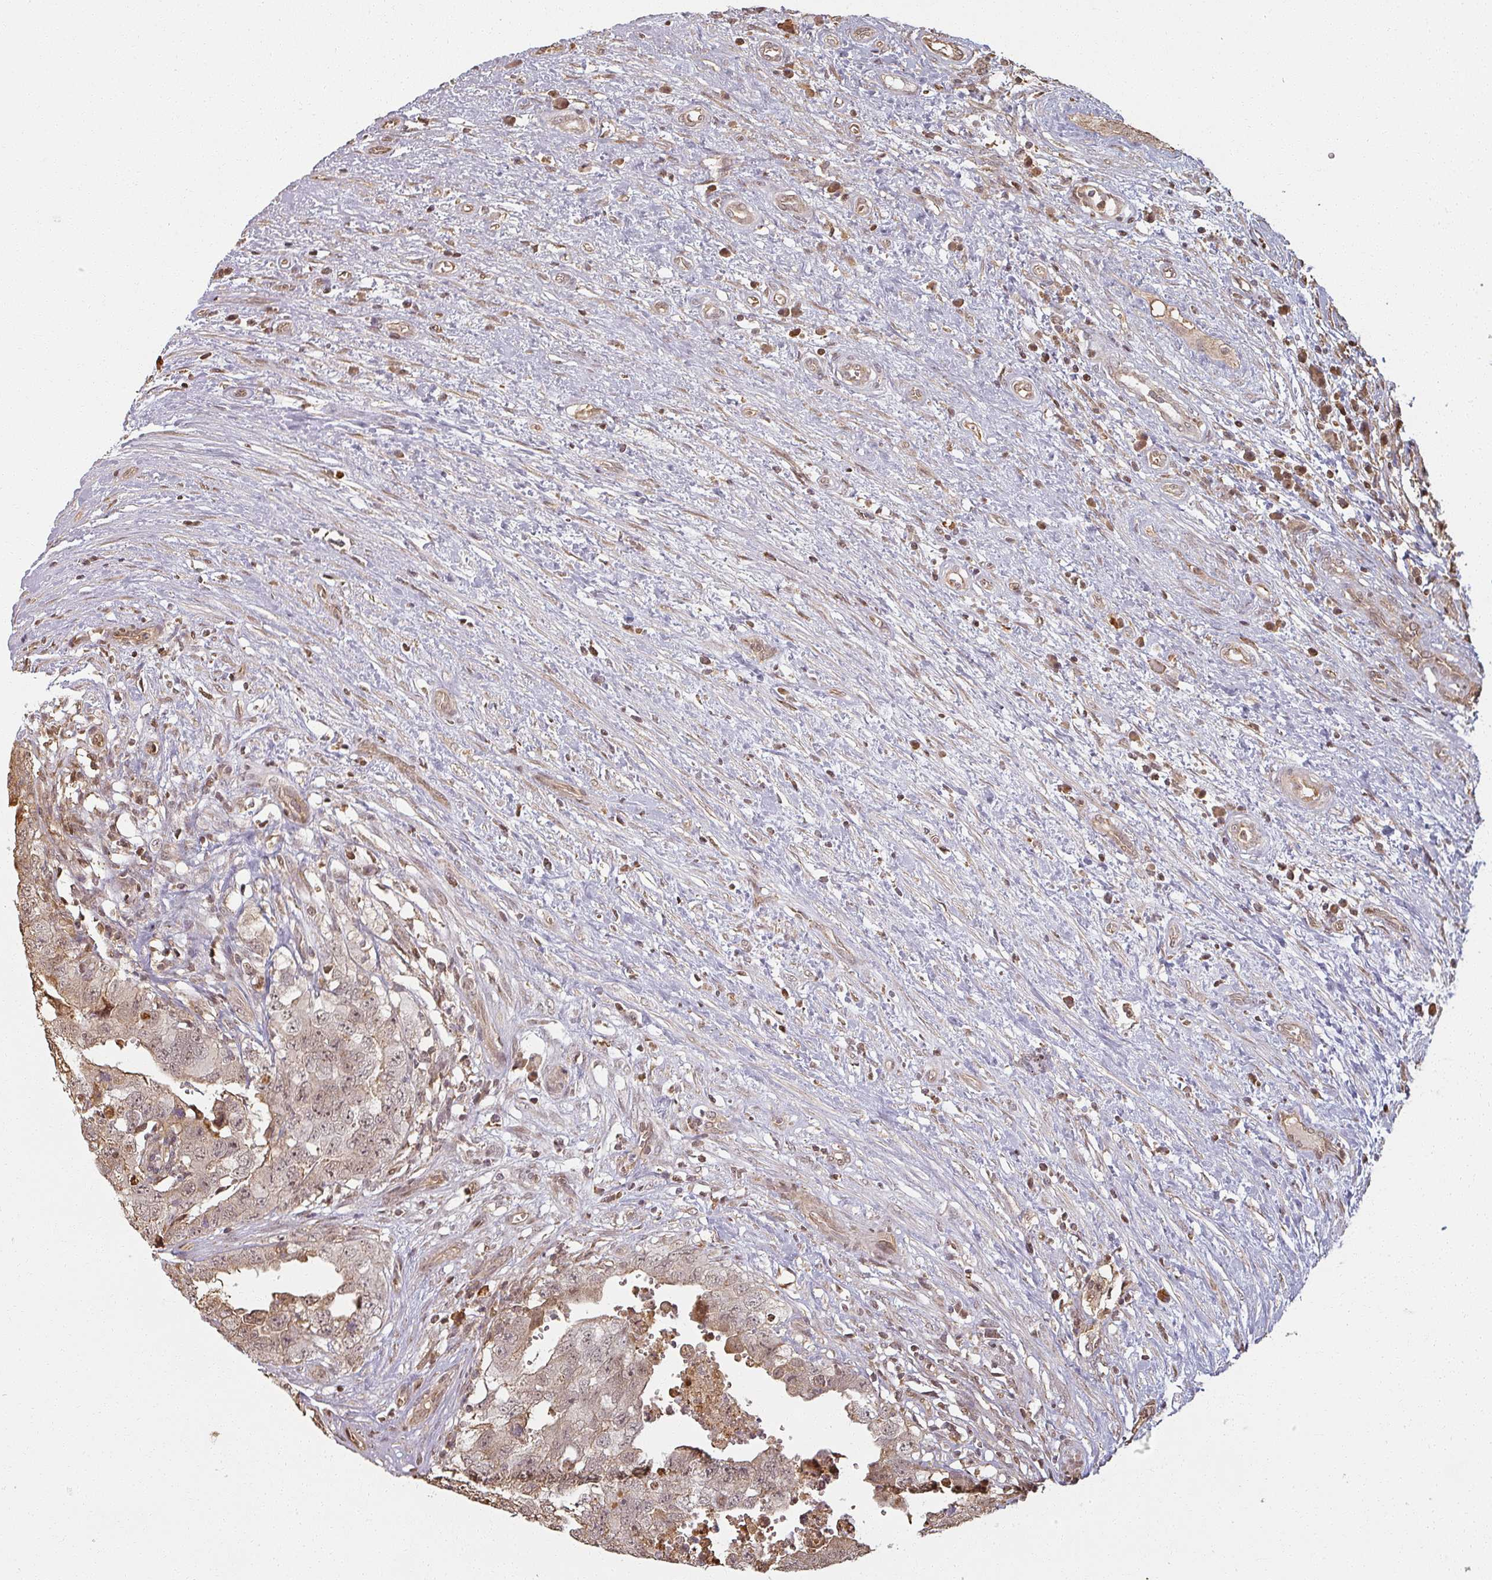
{"staining": {"intensity": "moderate", "quantity": ">75%", "location": "cytoplasmic/membranous,nuclear"}, "tissue": "testis cancer", "cell_type": "Tumor cells", "image_type": "cancer", "snomed": [{"axis": "morphology", "description": "Seminoma, NOS"}, {"axis": "morphology", "description": "Carcinoma, Embryonal, NOS"}, {"axis": "topography", "description": "Testis"}], "caption": "Brown immunohistochemical staining in seminoma (testis) exhibits moderate cytoplasmic/membranous and nuclear expression in about >75% of tumor cells. (DAB IHC with brightfield microscopy, high magnification).", "gene": "MED19", "patient": {"sex": "male", "age": 29}}